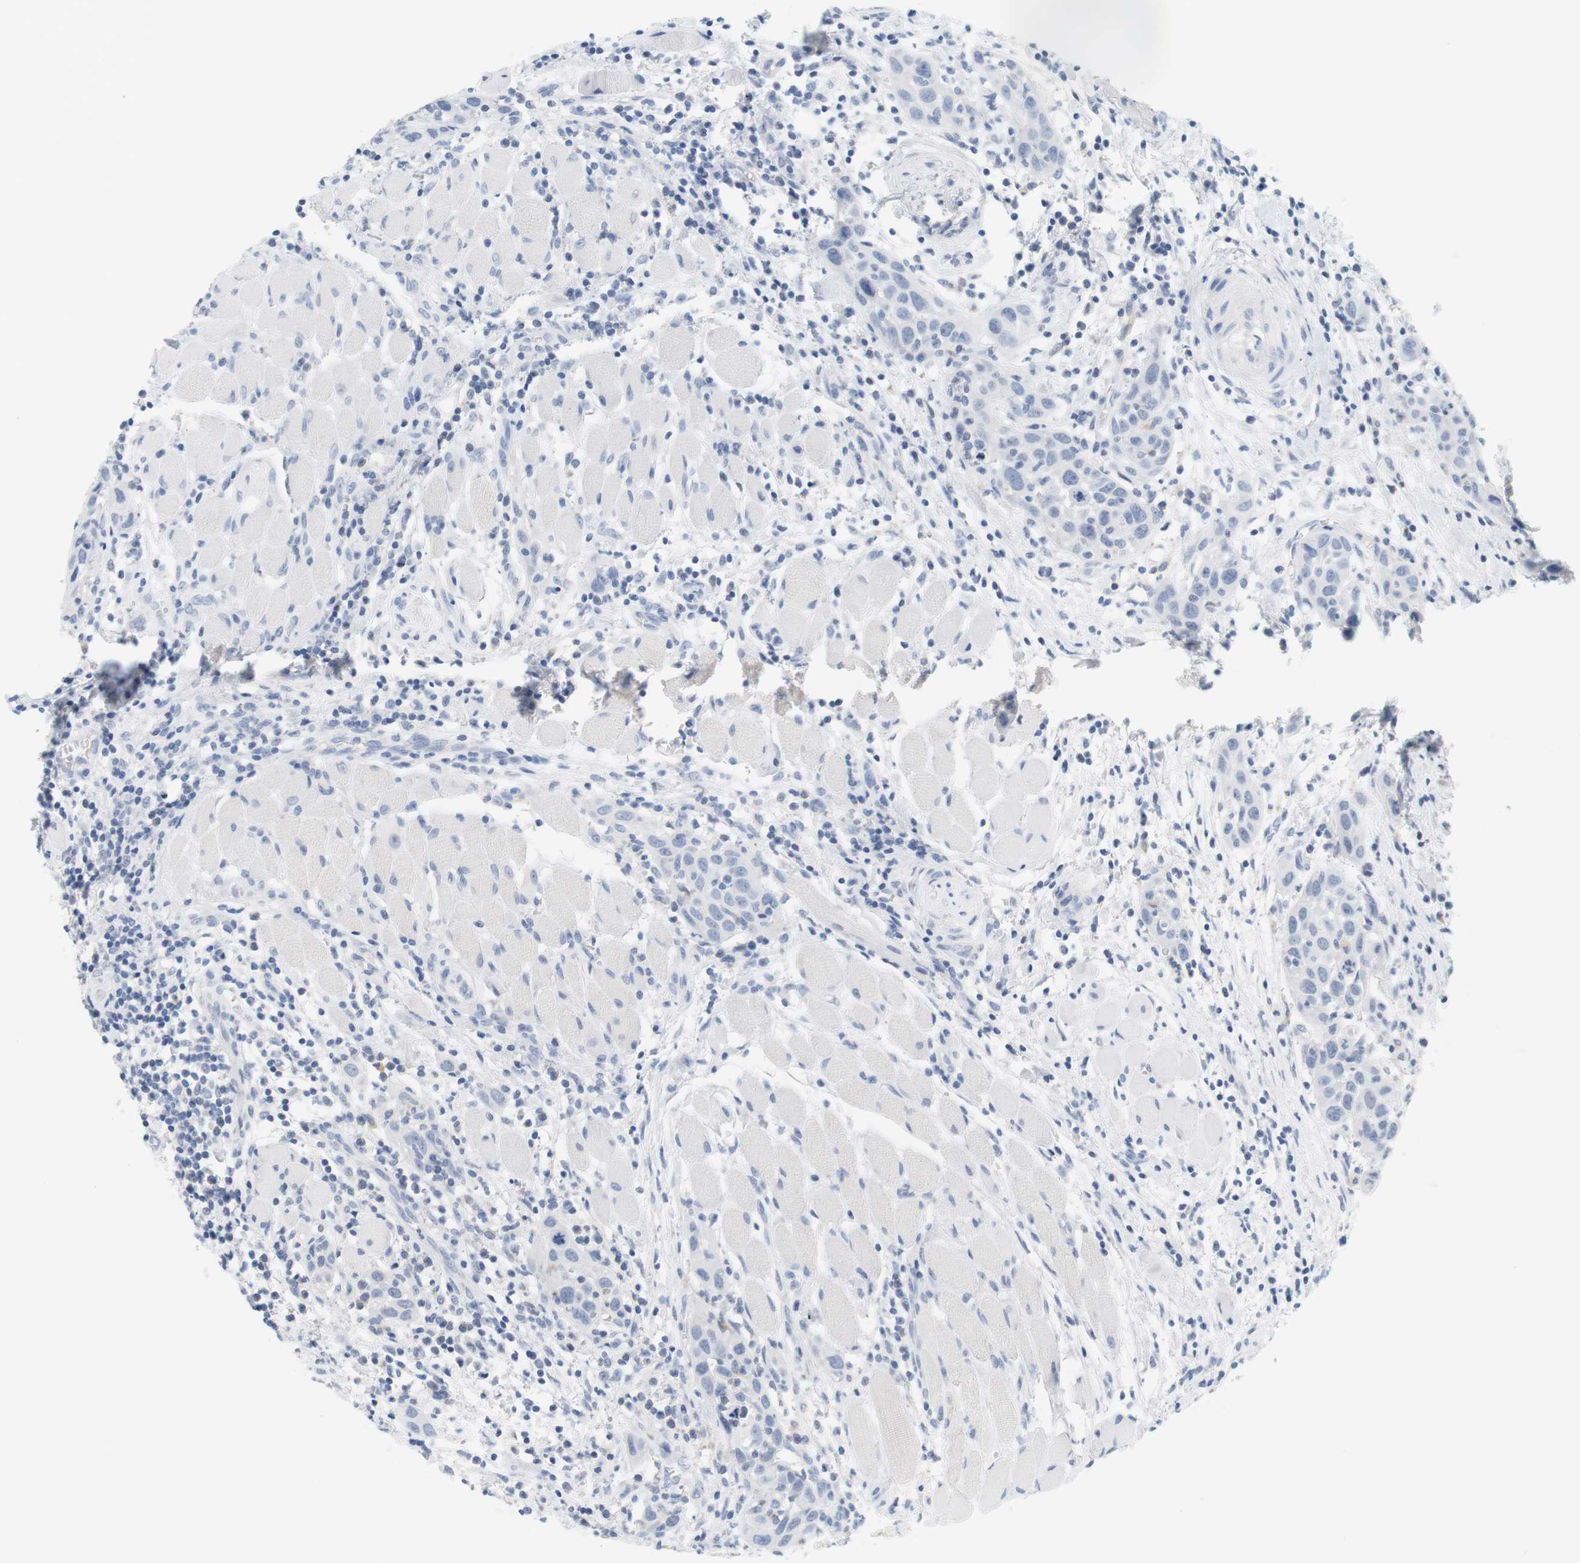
{"staining": {"intensity": "negative", "quantity": "none", "location": "none"}, "tissue": "head and neck cancer", "cell_type": "Tumor cells", "image_type": "cancer", "snomed": [{"axis": "morphology", "description": "Squamous cell carcinoma, NOS"}, {"axis": "topography", "description": "Oral tissue"}, {"axis": "topography", "description": "Head-Neck"}], "caption": "Image shows no protein positivity in tumor cells of head and neck squamous cell carcinoma tissue.", "gene": "OPRM1", "patient": {"sex": "female", "age": 50}}